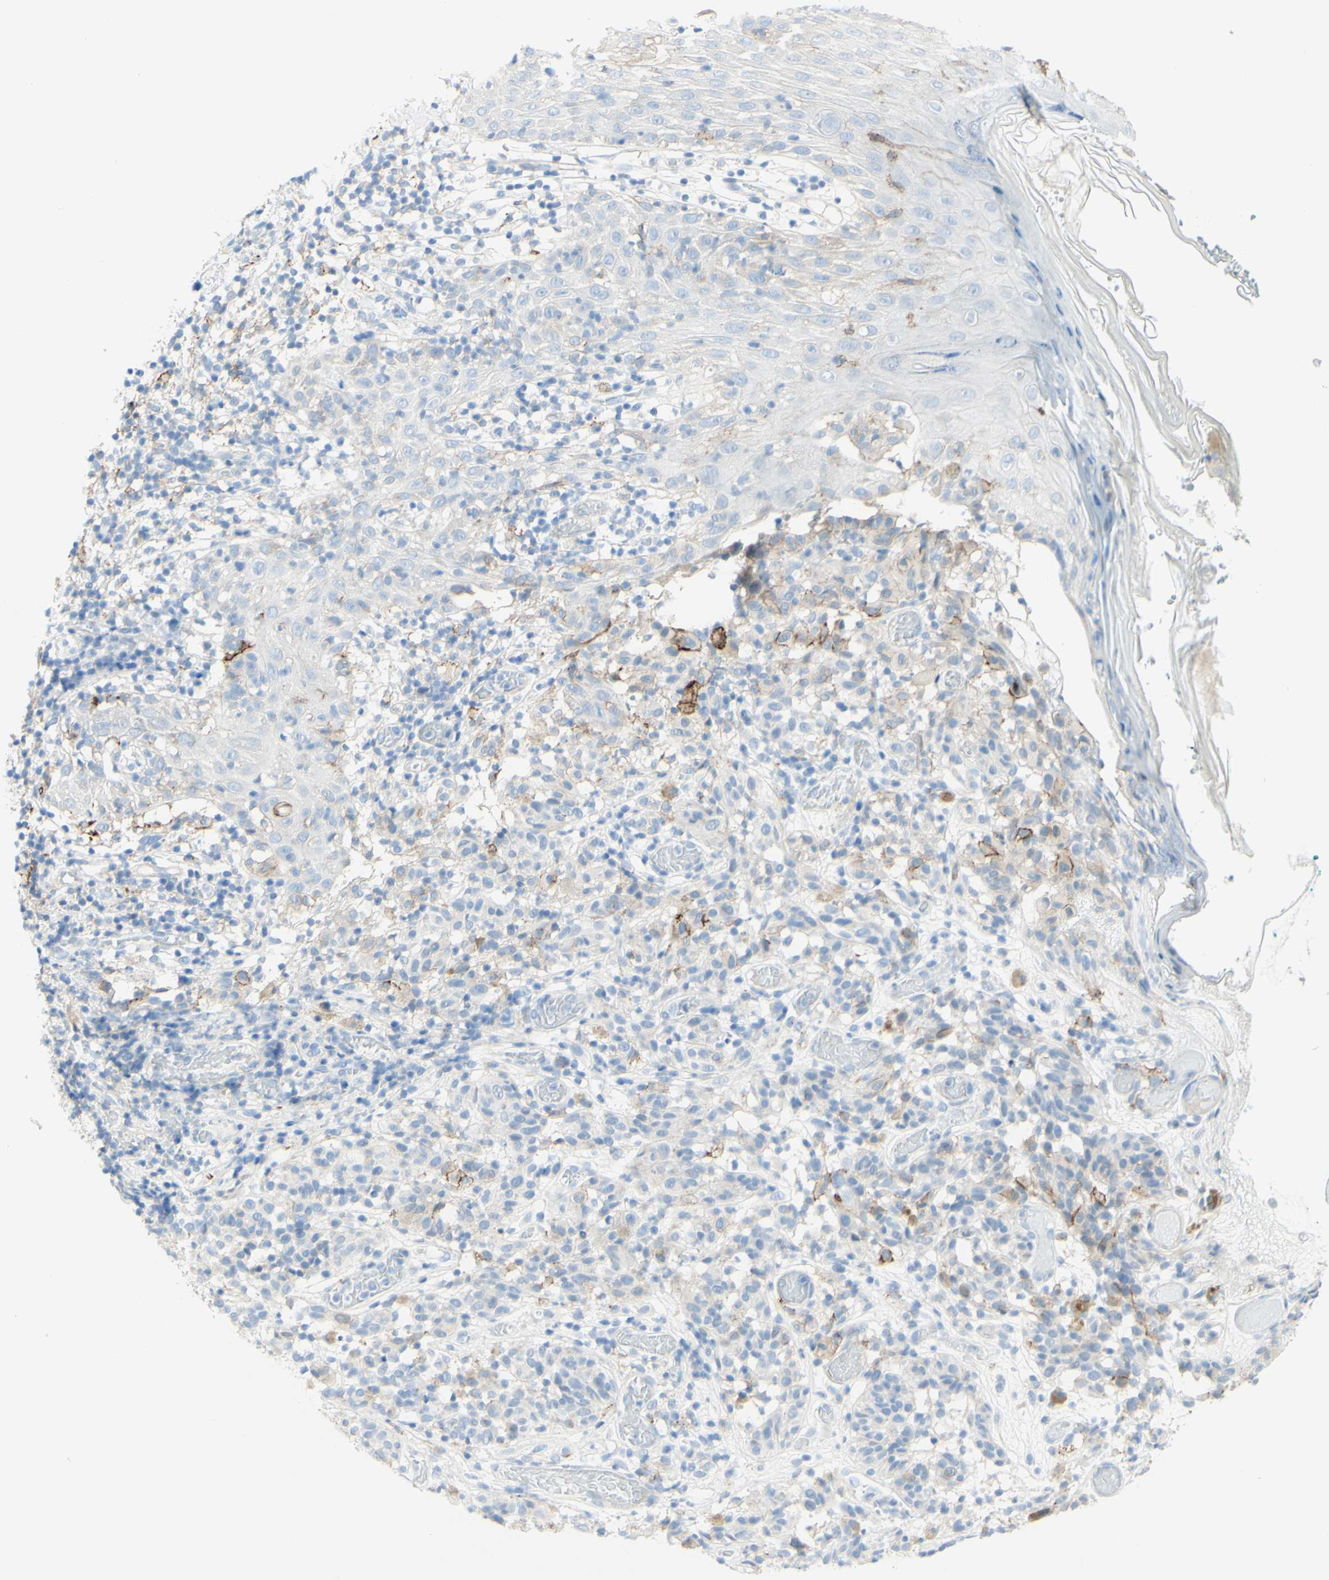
{"staining": {"intensity": "negative", "quantity": "none", "location": "none"}, "tissue": "melanoma", "cell_type": "Tumor cells", "image_type": "cancer", "snomed": [{"axis": "morphology", "description": "Malignant melanoma, NOS"}, {"axis": "topography", "description": "Skin"}], "caption": "This is a micrograph of immunohistochemistry staining of malignant melanoma, which shows no expression in tumor cells. (Stains: DAB (3,3'-diaminobenzidine) IHC with hematoxylin counter stain, Microscopy: brightfield microscopy at high magnification).", "gene": "ALCAM", "patient": {"sex": "female", "age": 46}}